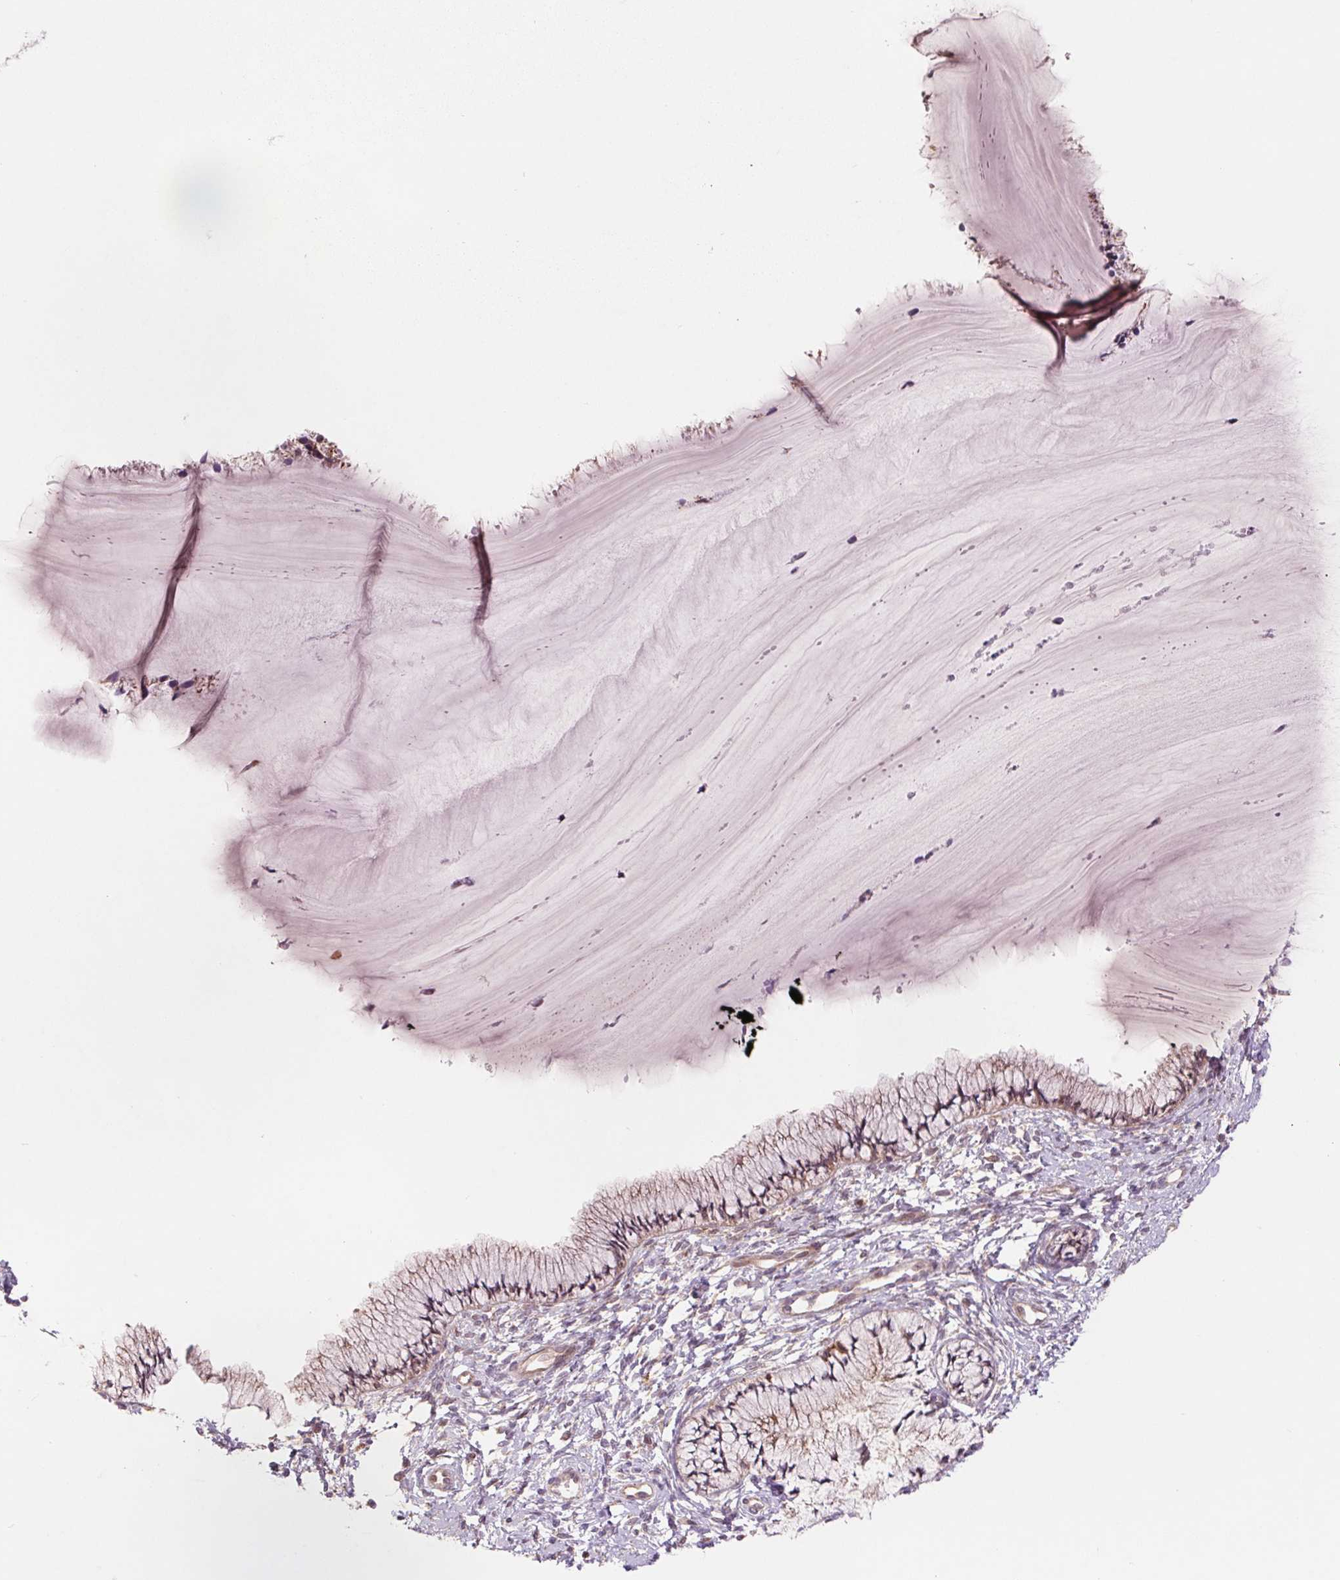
{"staining": {"intensity": "weak", "quantity": "<25%", "location": "cytoplasmic/membranous"}, "tissue": "cervix", "cell_type": "Glandular cells", "image_type": "normal", "snomed": [{"axis": "morphology", "description": "Normal tissue, NOS"}, {"axis": "topography", "description": "Cervix"}], "caption": "Glandular cells are negative for protein expression in benign human cervix. (DAB IHC visualized using brightfield microscopy, high magnification).", "gene": "KLHL20", "patient": {"sex": "female", "age": 37}}